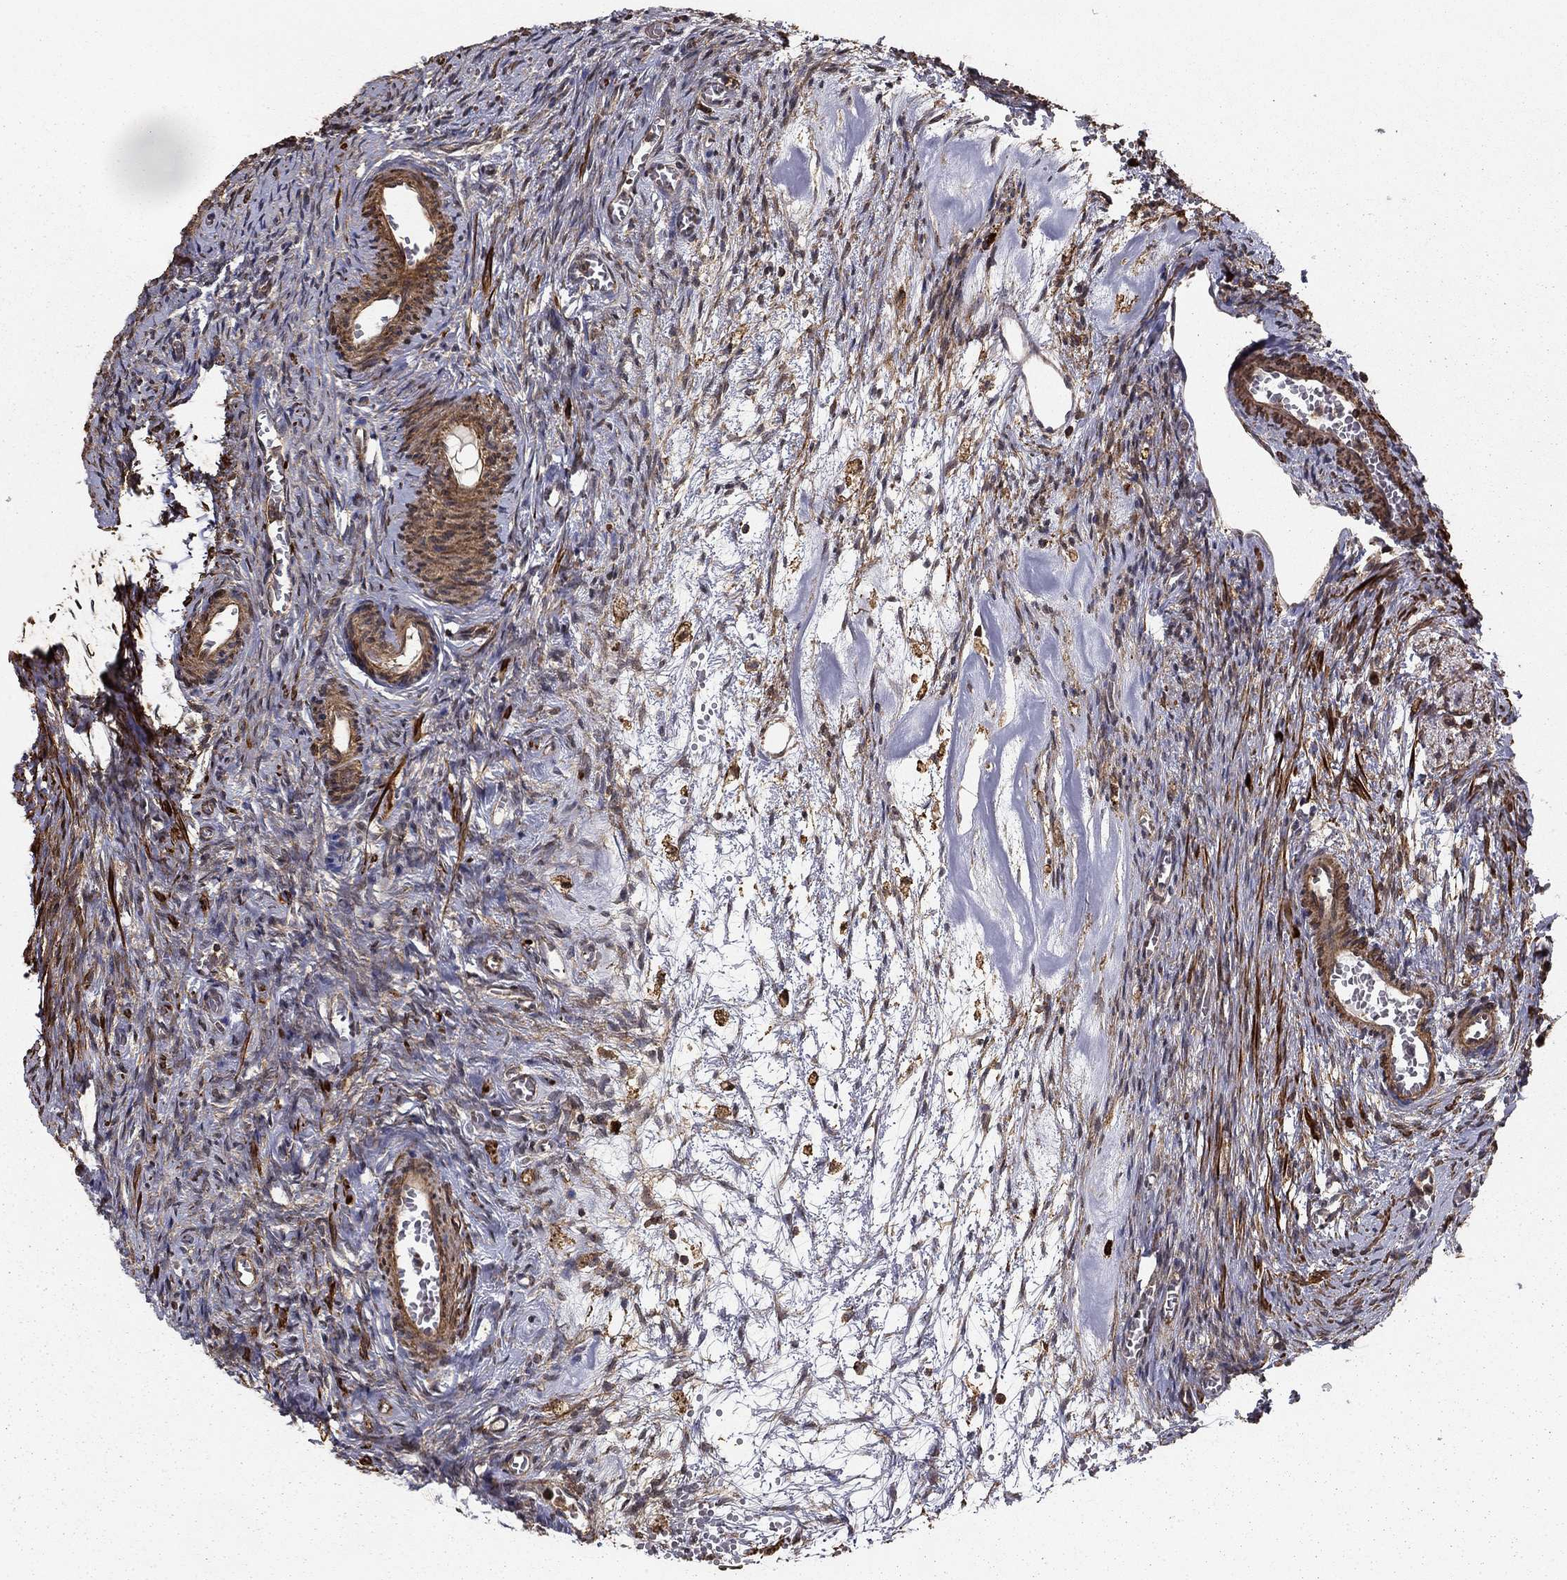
{"staining": {"intensity": "negative", "quantity": "none", "location": "none"}, "tissue": "ovary", "cell_type": "Ovarian stroma cells", "image_type": "normal", "snomed": [{"axis": "morphology", "description": "Normal tissue, NOS"}, {"axis": "topography", "description": "Ovary"}], "caption": "Immunohistochemical staining of unremarkable ovary exhibits no significant staining in ovarian stroma cells. The staining was performed using DAB (3,3'-diaminobenzidine) to visualize the protein expression in brown, while the nuclei were stained in blue with hematoxylin (Magnification: 20x).", "gene": "HABP4", "patient": {"sex": "female", "age": 39}}